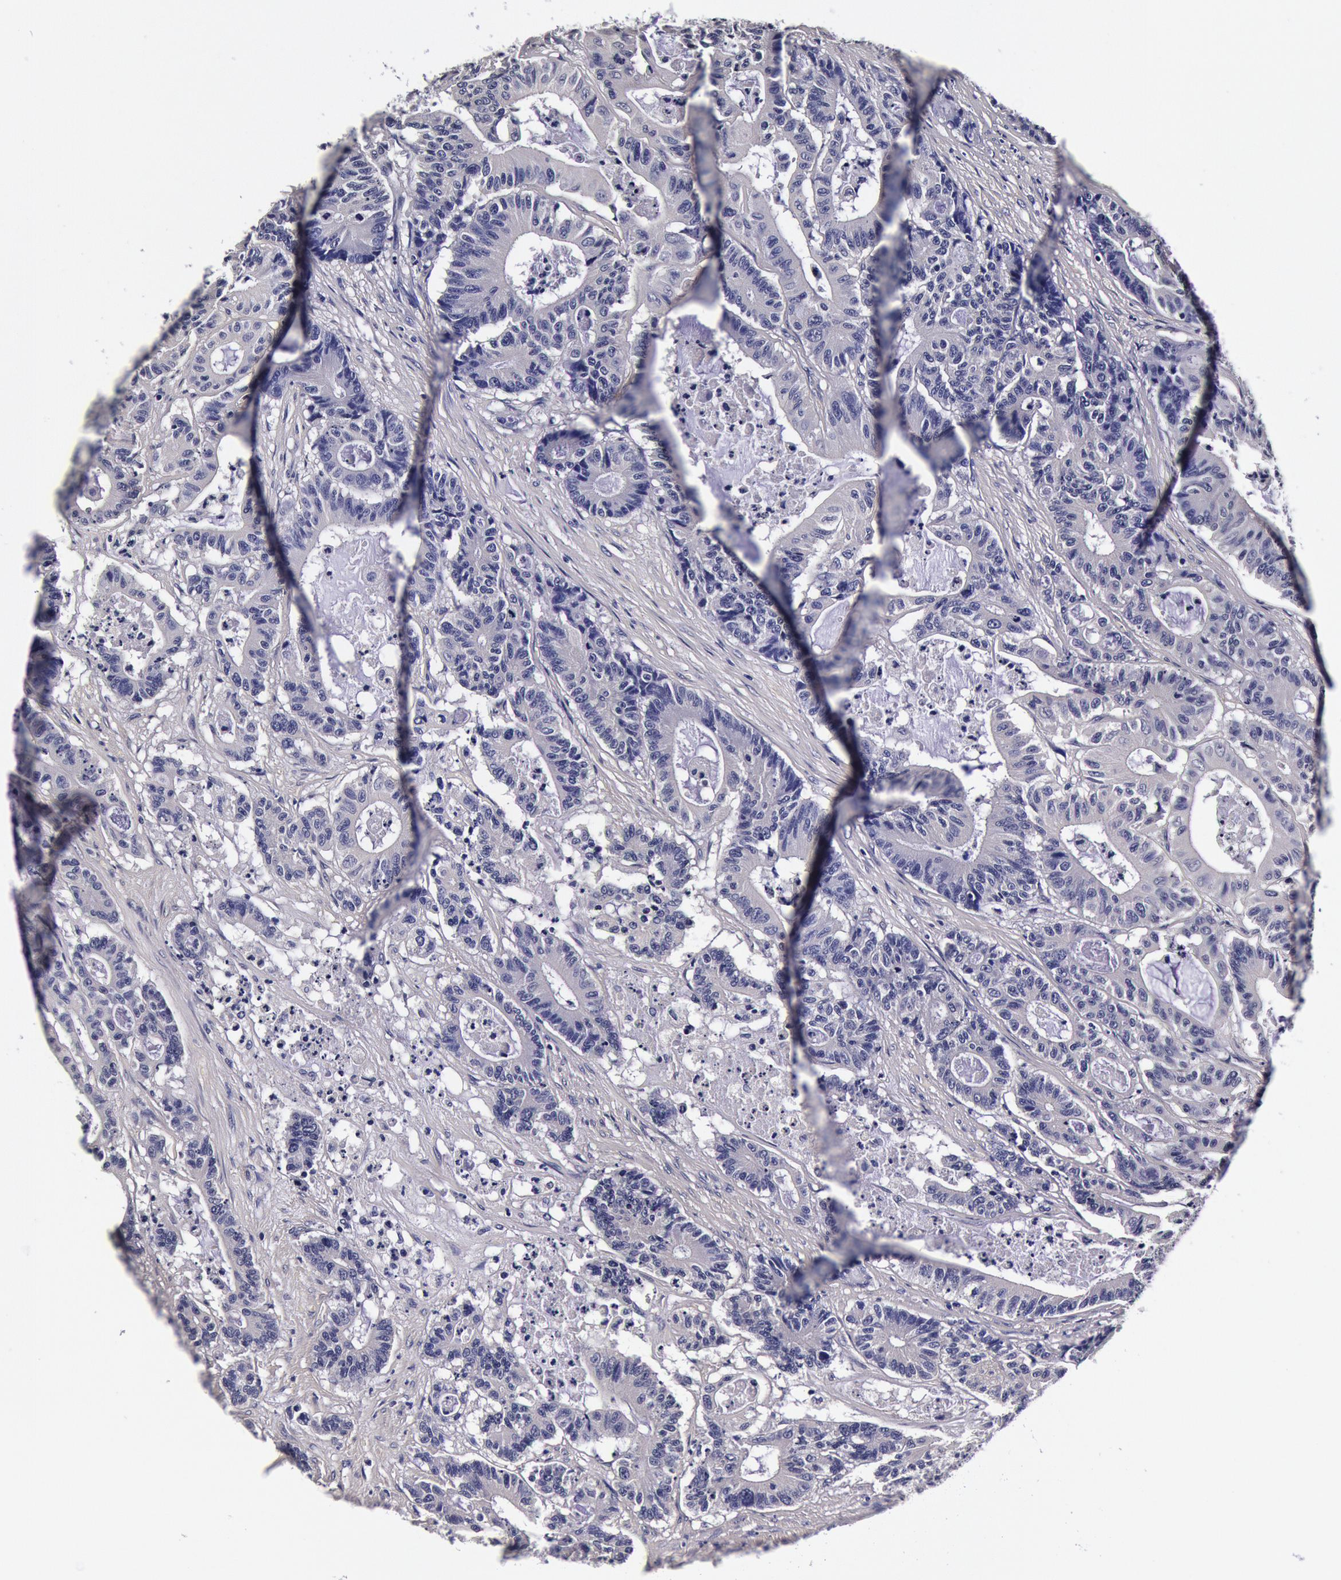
{"staining": {"intensity": "negative", "quantity": "none", "location": "none"}, "tissue": "colorectal cancer", "cell_type": "Tumor cells", "image_type": "cancer", "snomed": [{"axis": "morphology", "description": "Adenocarcinoma, NOS"}, {"axis": "topography", "description": "Colon"}], "caption": "Immunohistochemical staining of colorectal adenocarcinoma displays no significant positivity in tumor cells.", "gene": "CCDC22", "patient": {"sex": "female", "age": 84}}